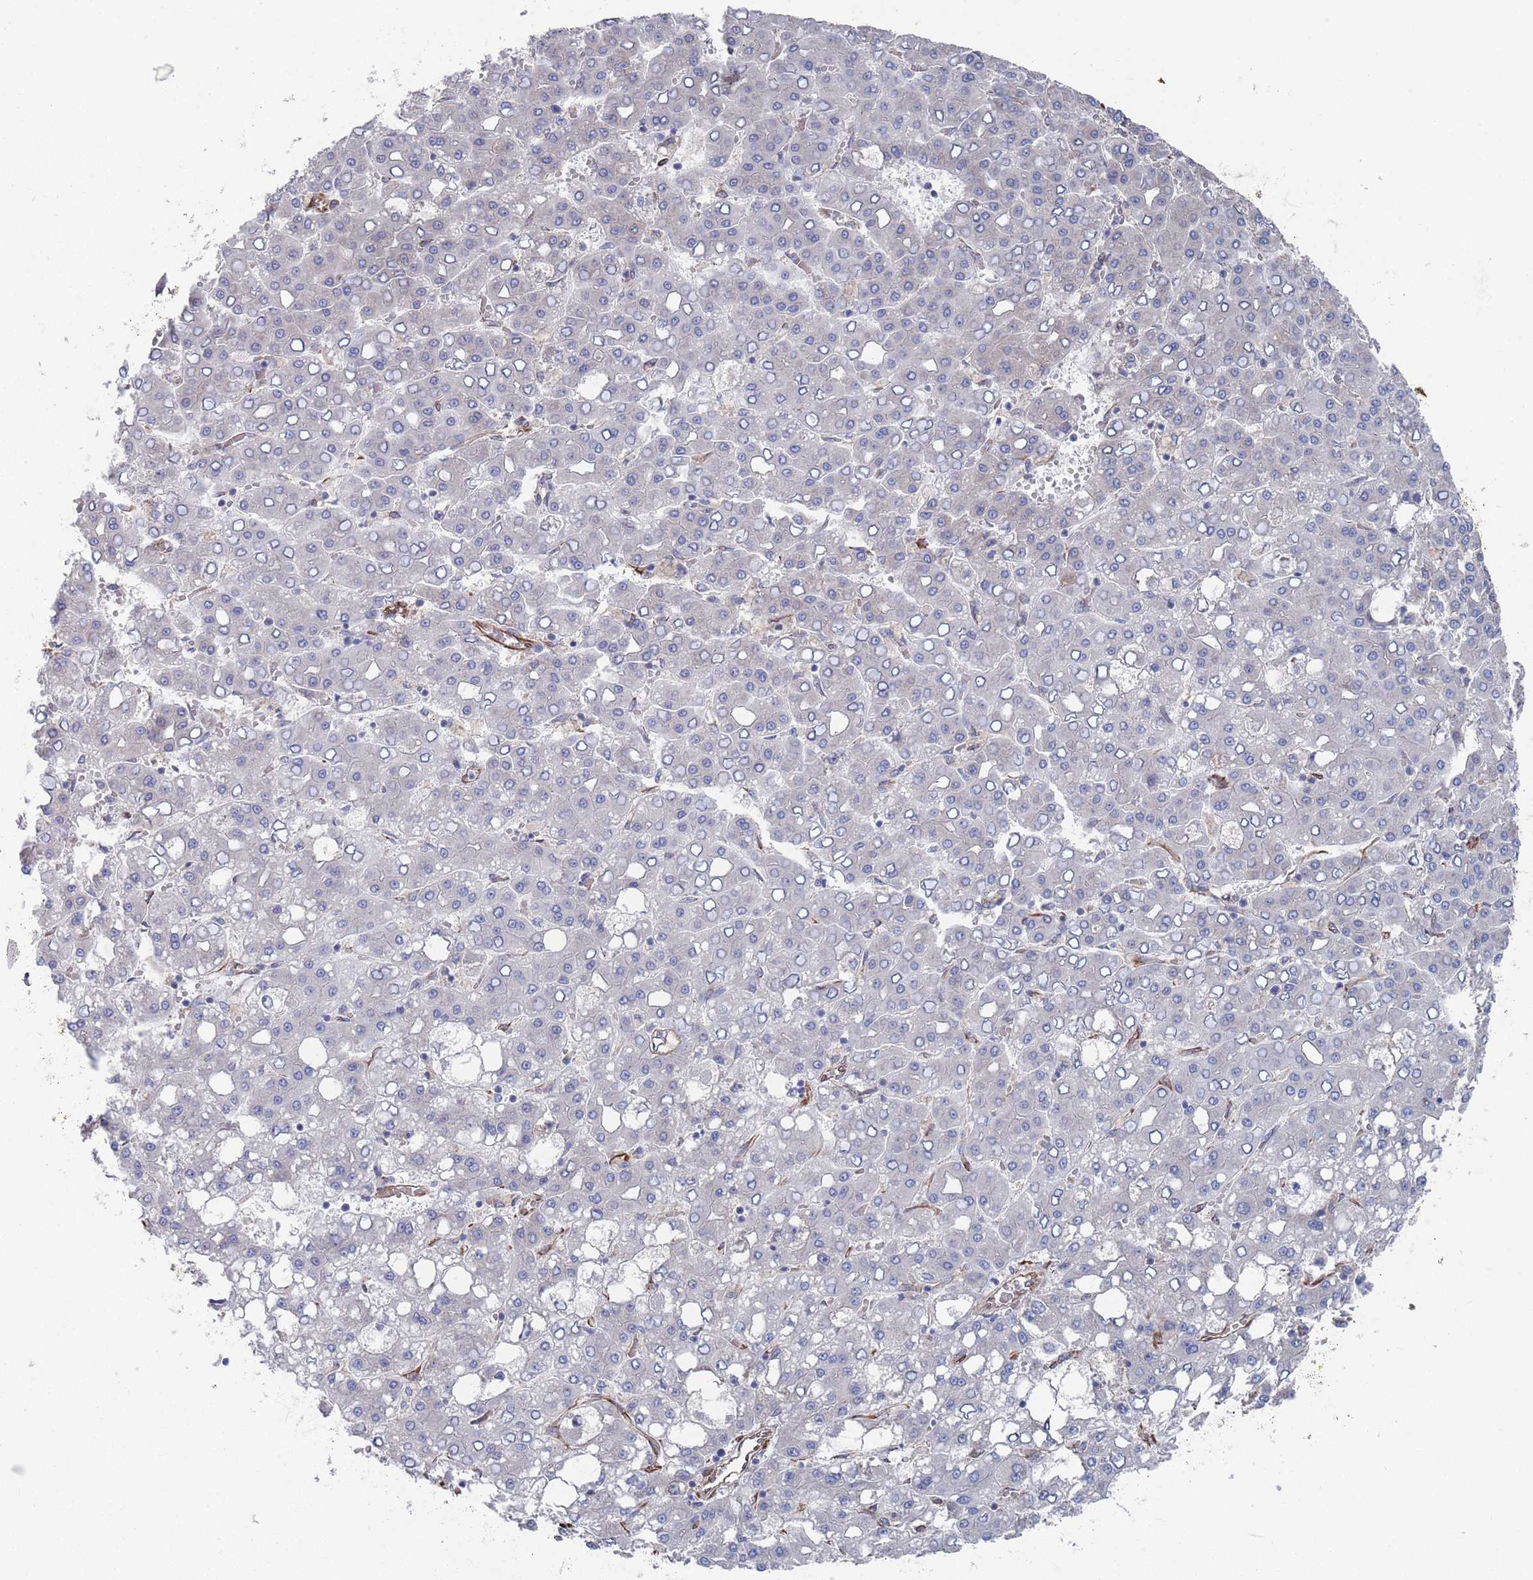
{"staining": {"intensity": "negative", "quantity": "none", "location": "none"}, "tissue": "liver cancer", "cell_type": "Tumor cells", "image_type": "cancer", "snomed": [{"axis": "morphology", "description": "Carcinoma, Hepatocellular, NOS"}, {"axis": "topography", "description": "Liver"}], "caption": "Immunohistochemical staining of liver cancer (hepatocellular carcinoma) demonstrates no significant expression in tumor cells. (DAB immunohistochemistry (IHC), high magnification).", "gene": "CCDC106", "patient": {"sex": "male", "age": 65}}